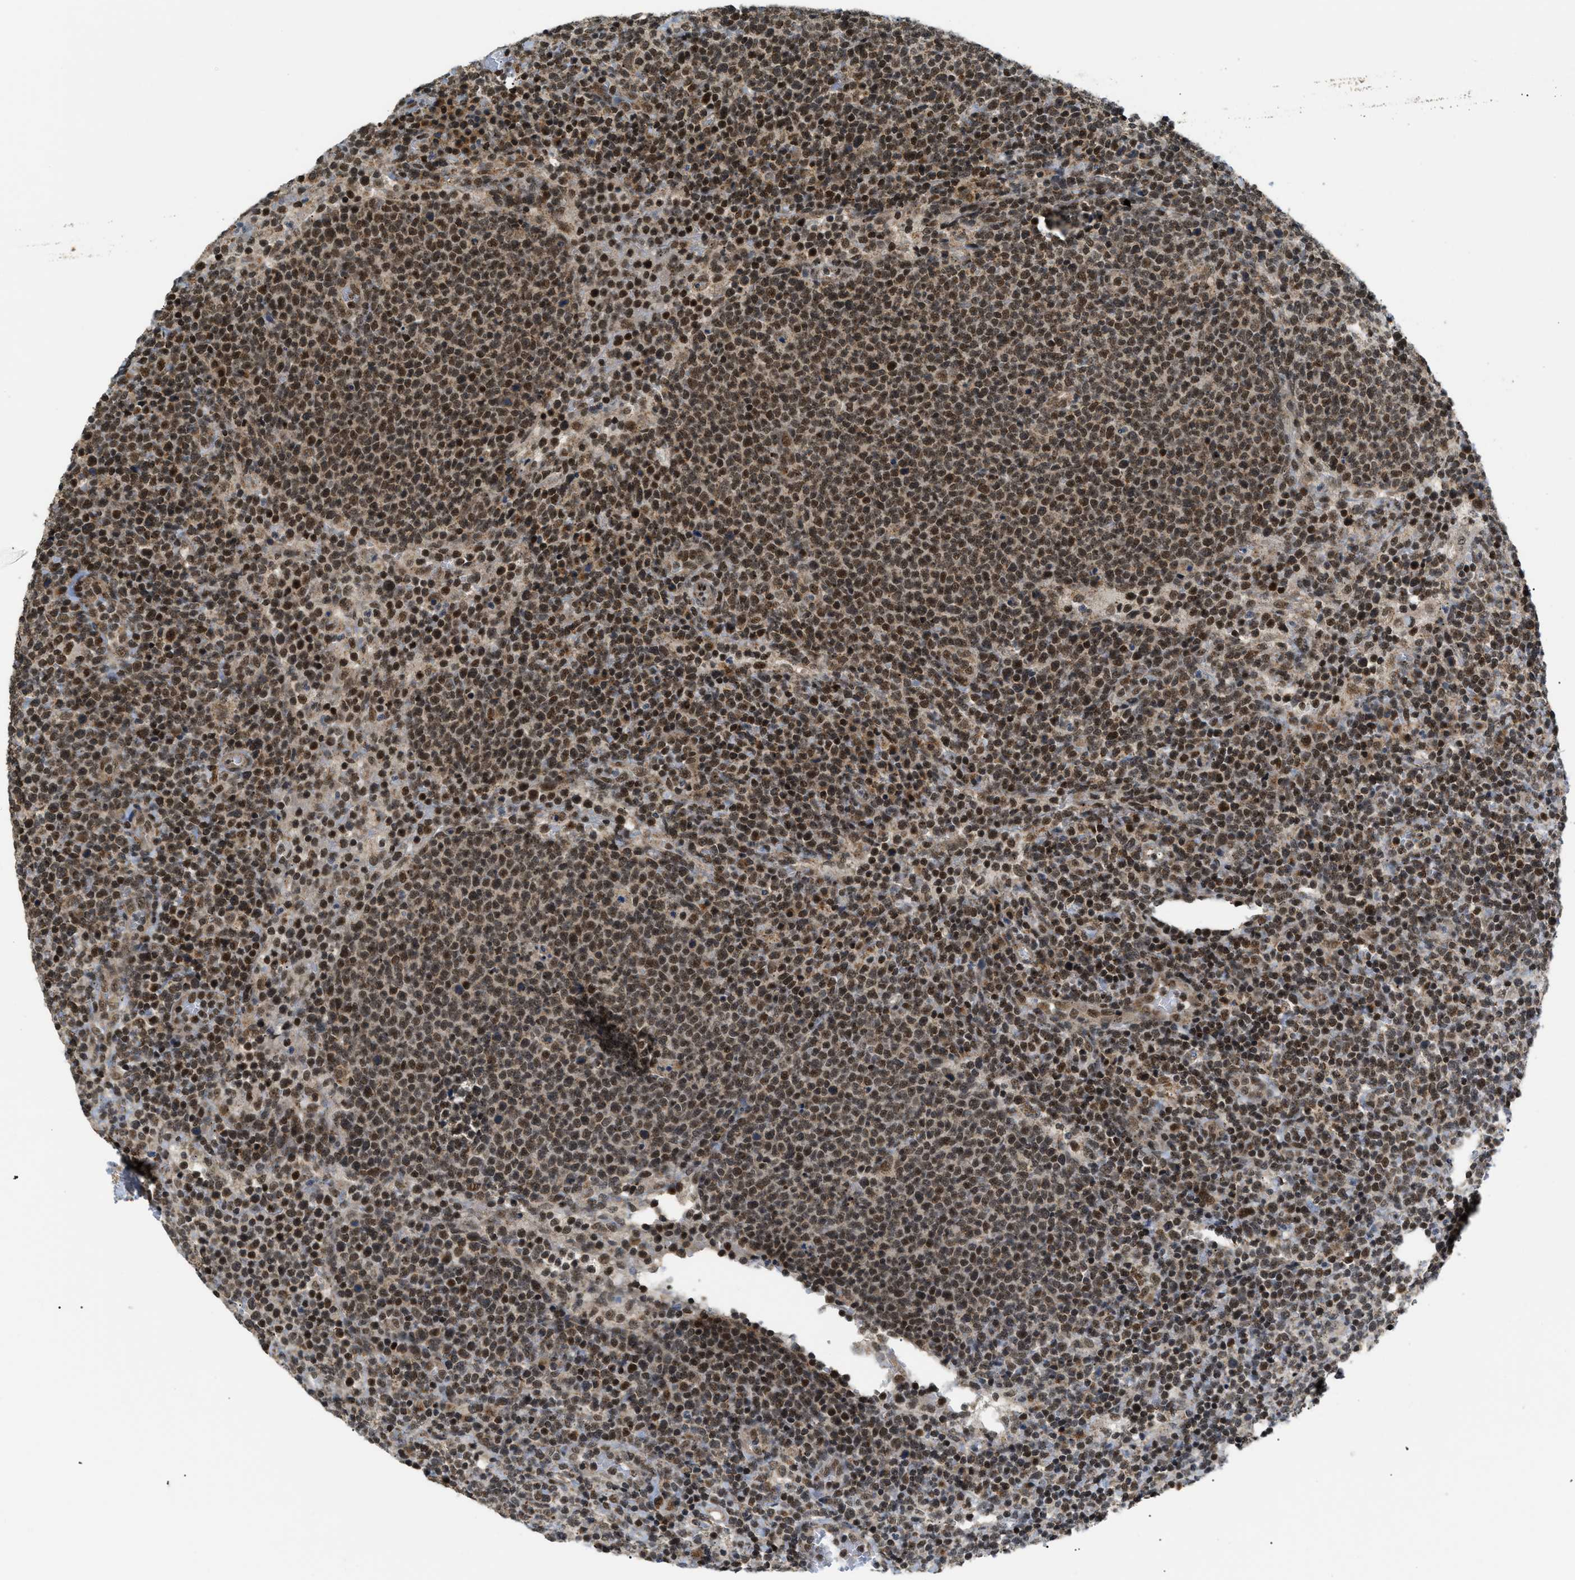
{"staining": {"intensity": "moderate", "quantity": ">75%", "location": "nuclear"}, "tissue": "lymphoma", "cell_type": "Tumor cells", "image_type": "cancer", "snomed": [{"axis": "morphology", "description": "Malignant lymphoma, non-Hodgkin's type, High grade"}, {"axis": "topography", "description": "Lymph node"}], "caption": "DAB (3,3'-diaminobenzidine) immunohistochemical staining of human lymphoma displays moderate nuclear protein expression in about >75% of tumor cells.", "gene": "ZBTB11", "patient": {"sex": "male", "age": 61}}